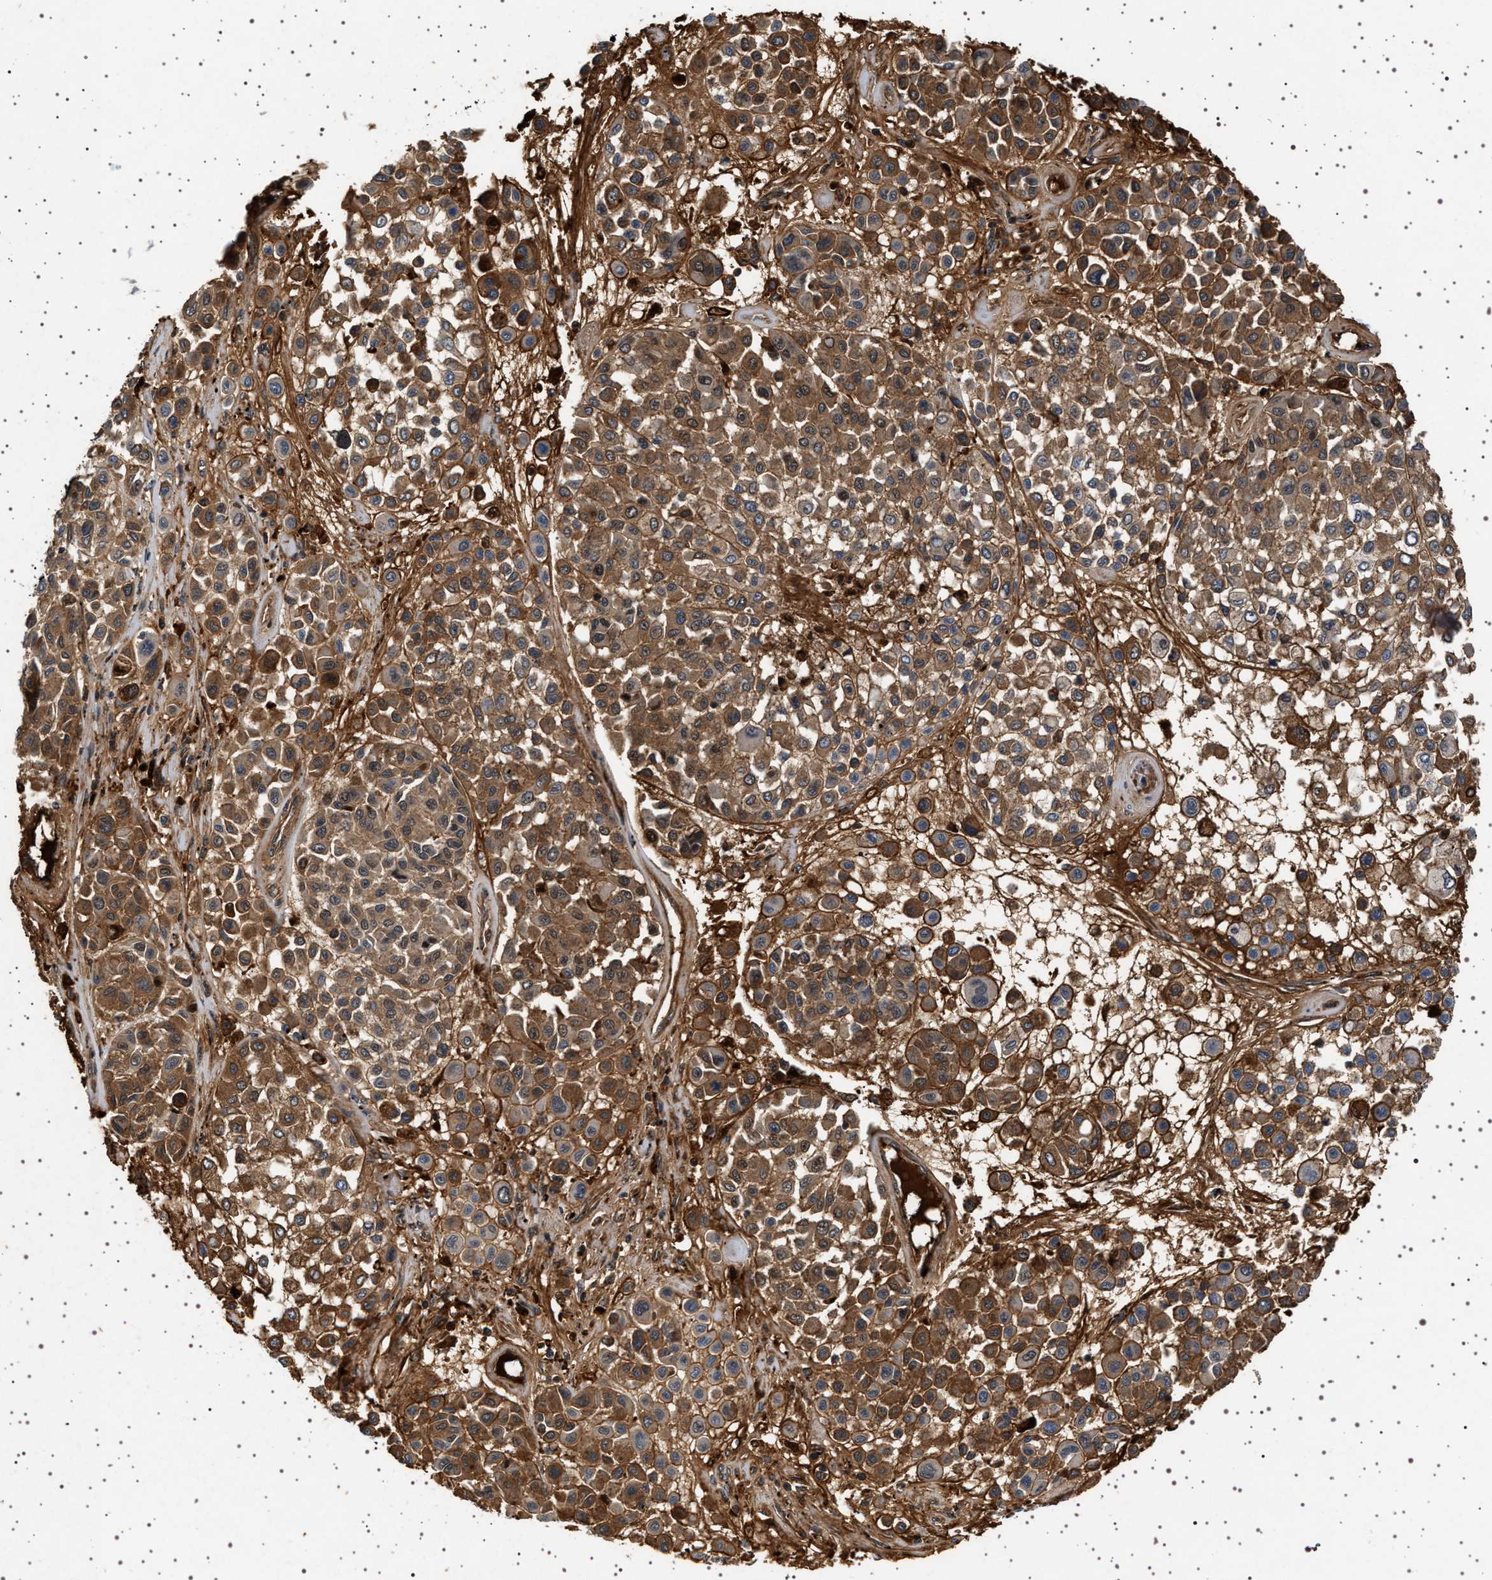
{"staining": {"intensity": "moderate", "quantity": ">75%", "location": "cytoplasmic/membranous"}, "tissue": "melanoma", "cell_type": "Tumor cells", "image_type": "cancer", "snomed": [{"axis": "morphology", "description": "Malignant melanoma, Metastatic site"}, {"axis": "topography", "description": "Soft tissue"}], "caption": "A histopathology image showing moderate cytoplasmic/membranous expression in approximately >75% of tumor cells in malignant melanoma (metastatic site), as visualized by brown immunohistochemical staining.", "gene": "FICD", "patient": {"sex": "male", "age": 41}}